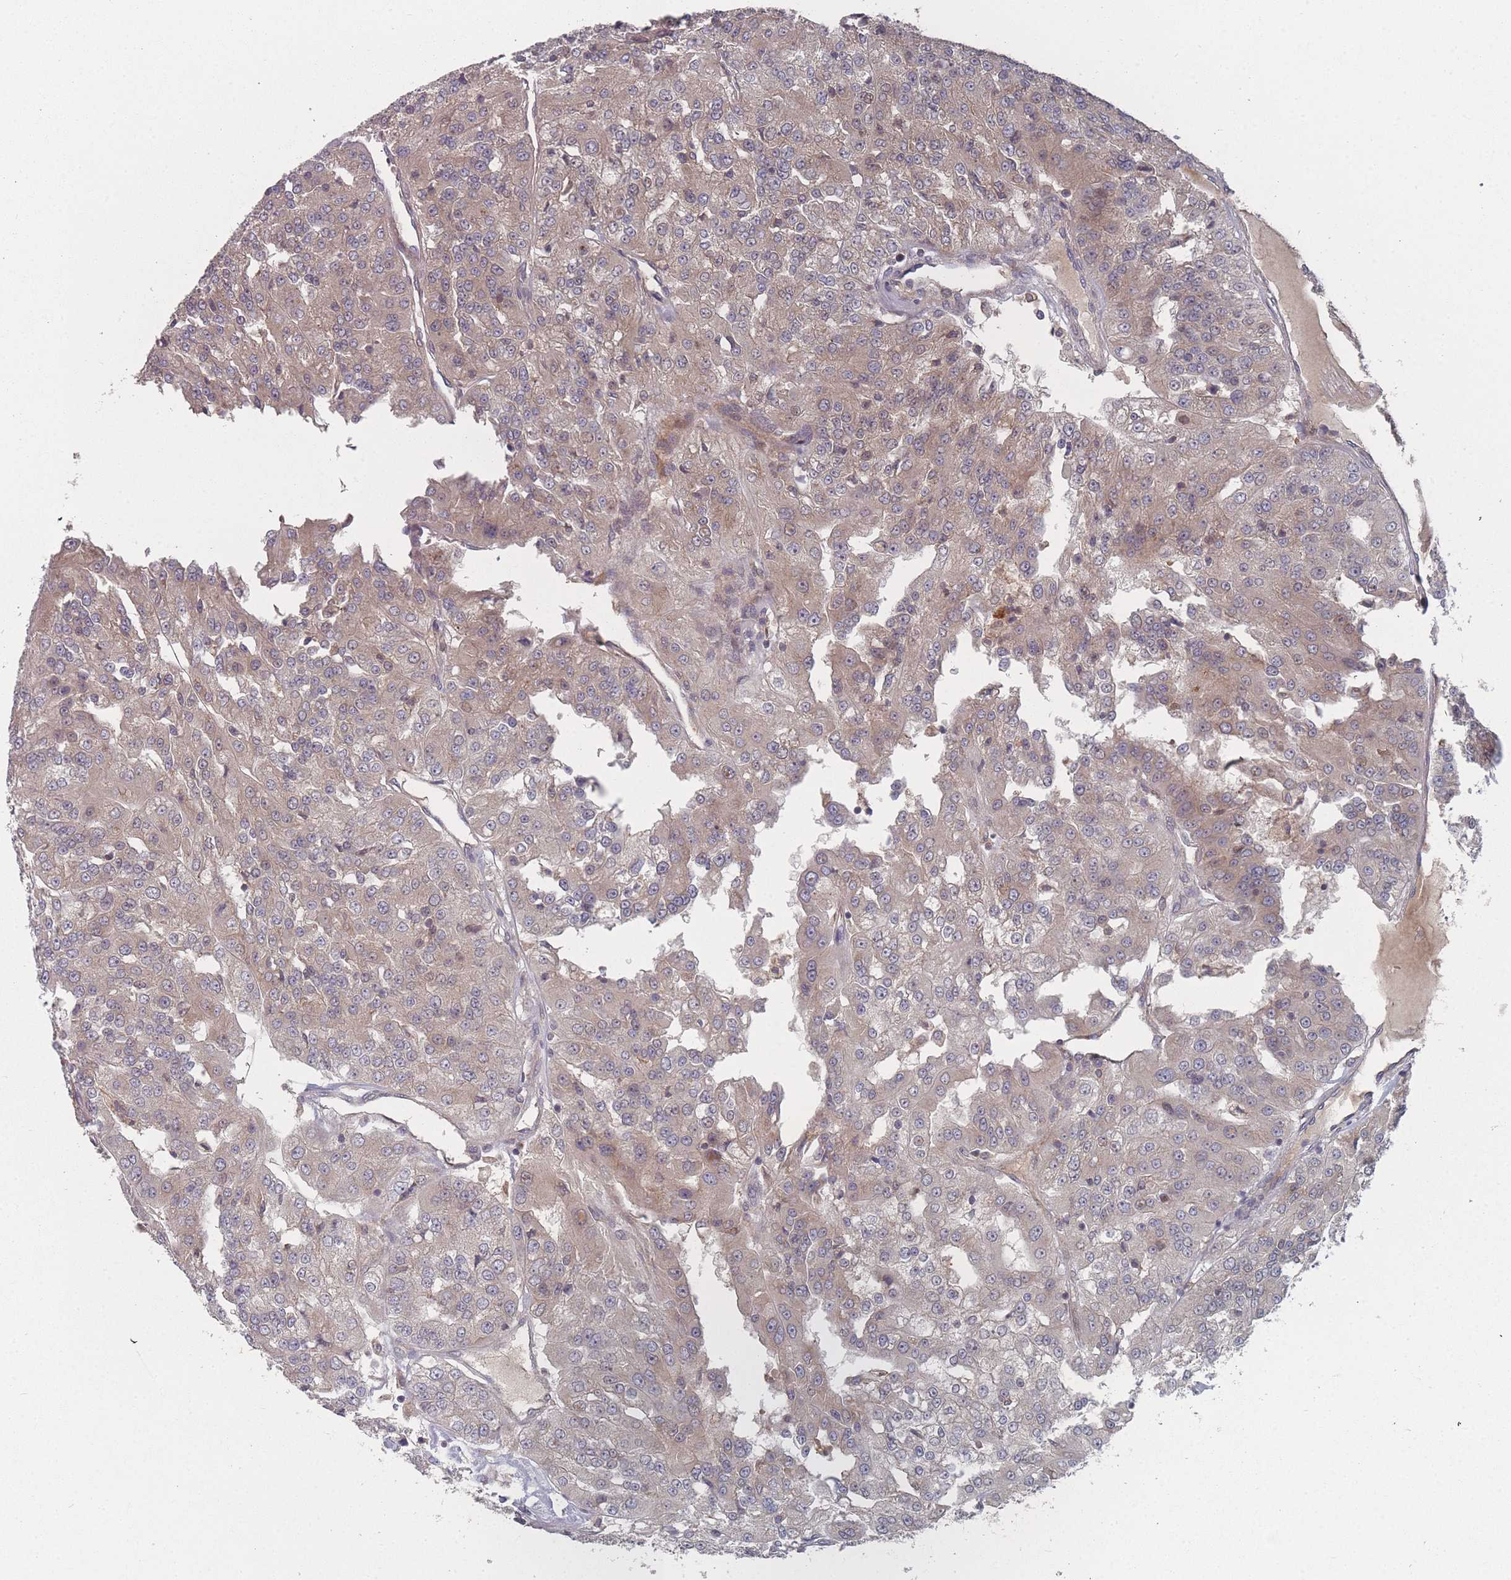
{"staining": {"intensity": "weak", "quantity": "25%-75%", "location": "cytoplasmic/membranous"}, "tissue": "renal cancer", "cell_type": "Tumor cells", "image_type": "cancer", "snomed": [{"axis": "morphology", "description": "Adenocarcinoma, NOS"}, {"axis": "topography", "description": "Kidney"}], "caption": "Immunohistochemistry (IHC) of adenocarcinoma (renal) exhibits low levels of weak cytoplasmic/membranous positivity in about 25%-75% of tumor cells. (brown staining indicates protein expression, while blue staining denotes nuclei).", "gene": "TBC1D25", "patient": {"sex": "female", "age": 63}}